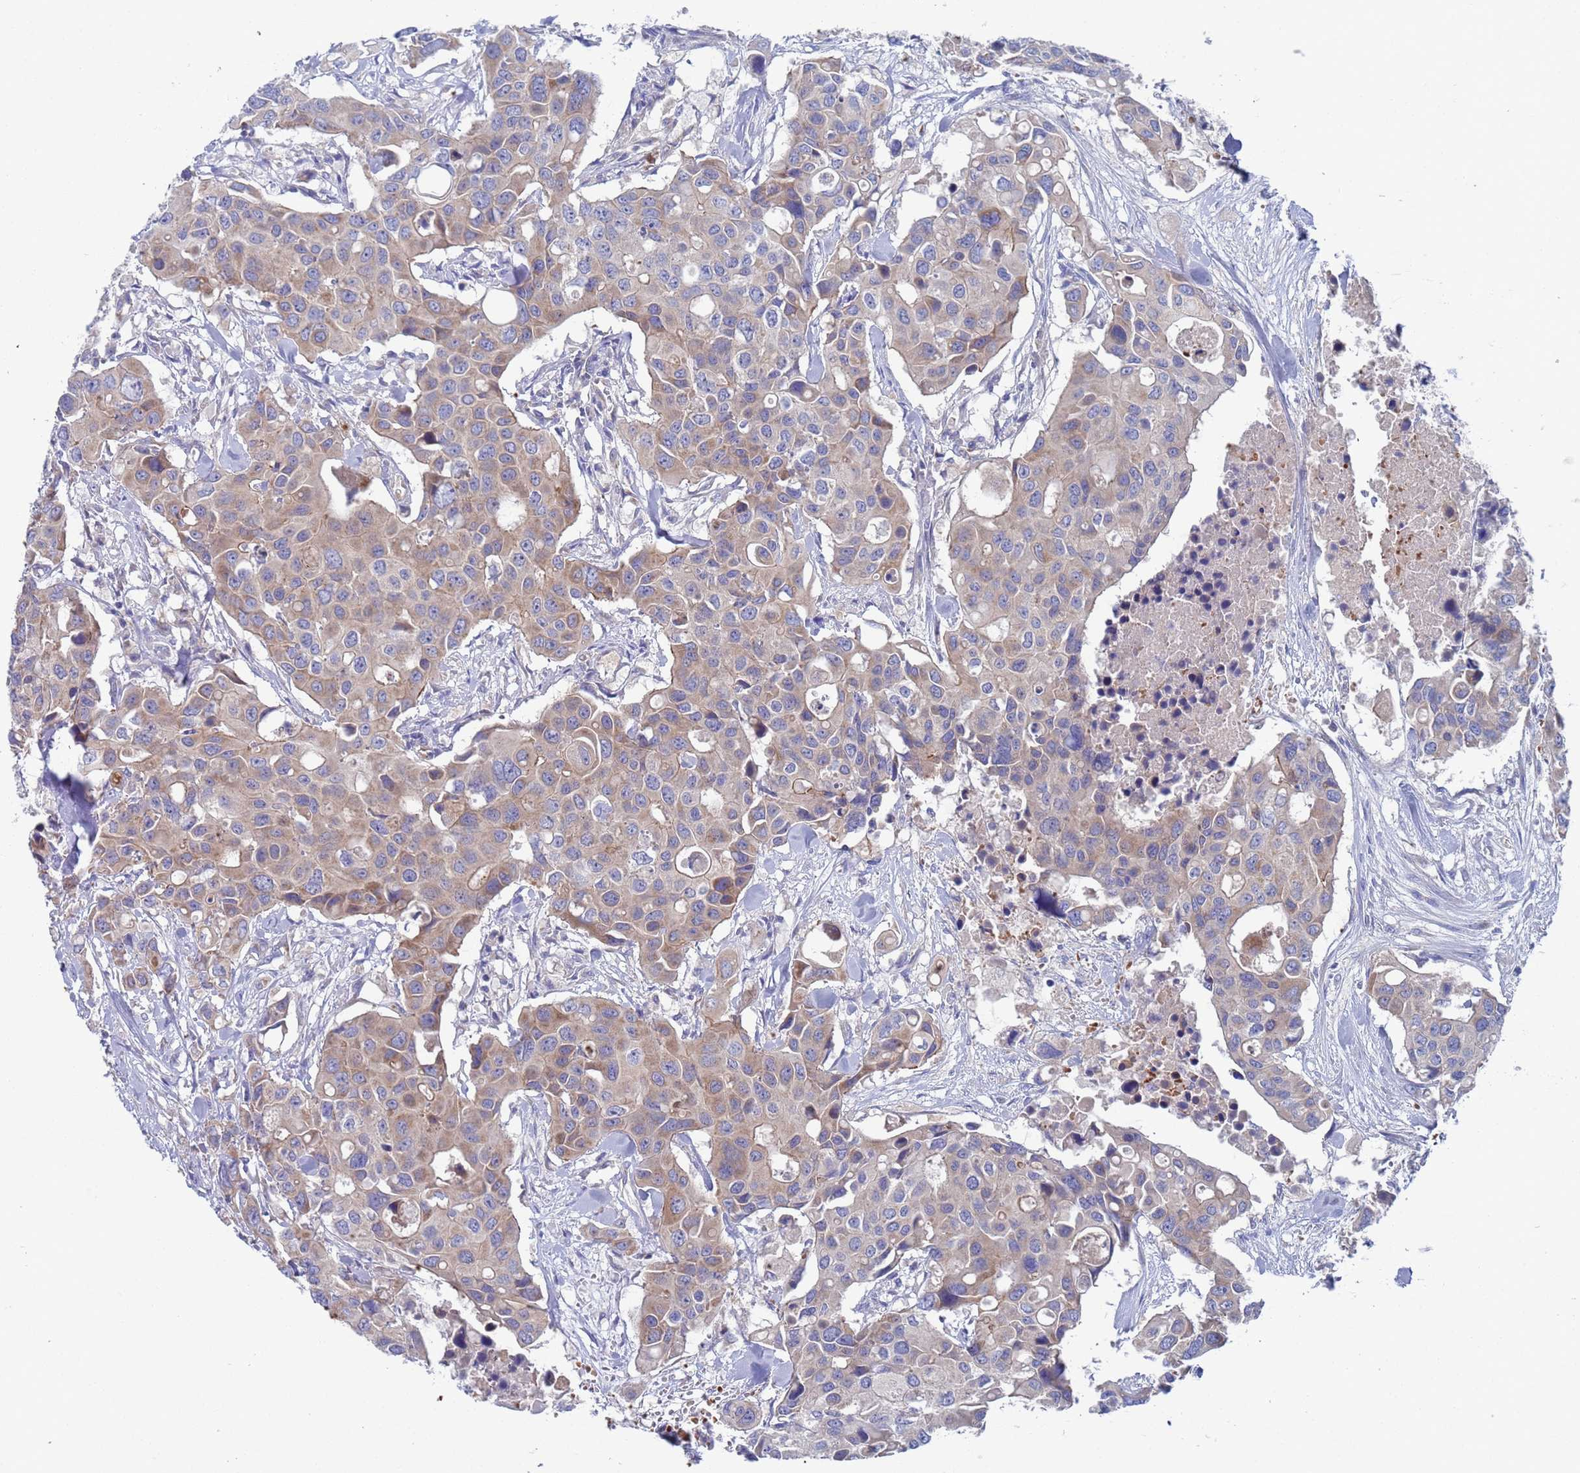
{"staining": {"intensity": "weak", "quantity": "25%-75%", "location": "cytoplasmic/membranous"}, "tissue": "colorectal cancer", "cell_type": "Tumor cells", "image_type": "cancer", "snomed": [{"axis": "morphology", "description": "Adenocarcinoma, NOS"}, {"axis": "topography", "description": "Colon"}], "caption": "IHC (DAB) staining of human colorectal cancer (adenocarcinoma) demonstrates weak cytoplasmic/membranous protein expression in about 25%-75% of tumor cells. (DAB (3,3'-diaminobenzidine) IHC with brightfield microscopy, high magnification).", "gene": "PET117", "patient": {"sex": "male", "age": 77}}